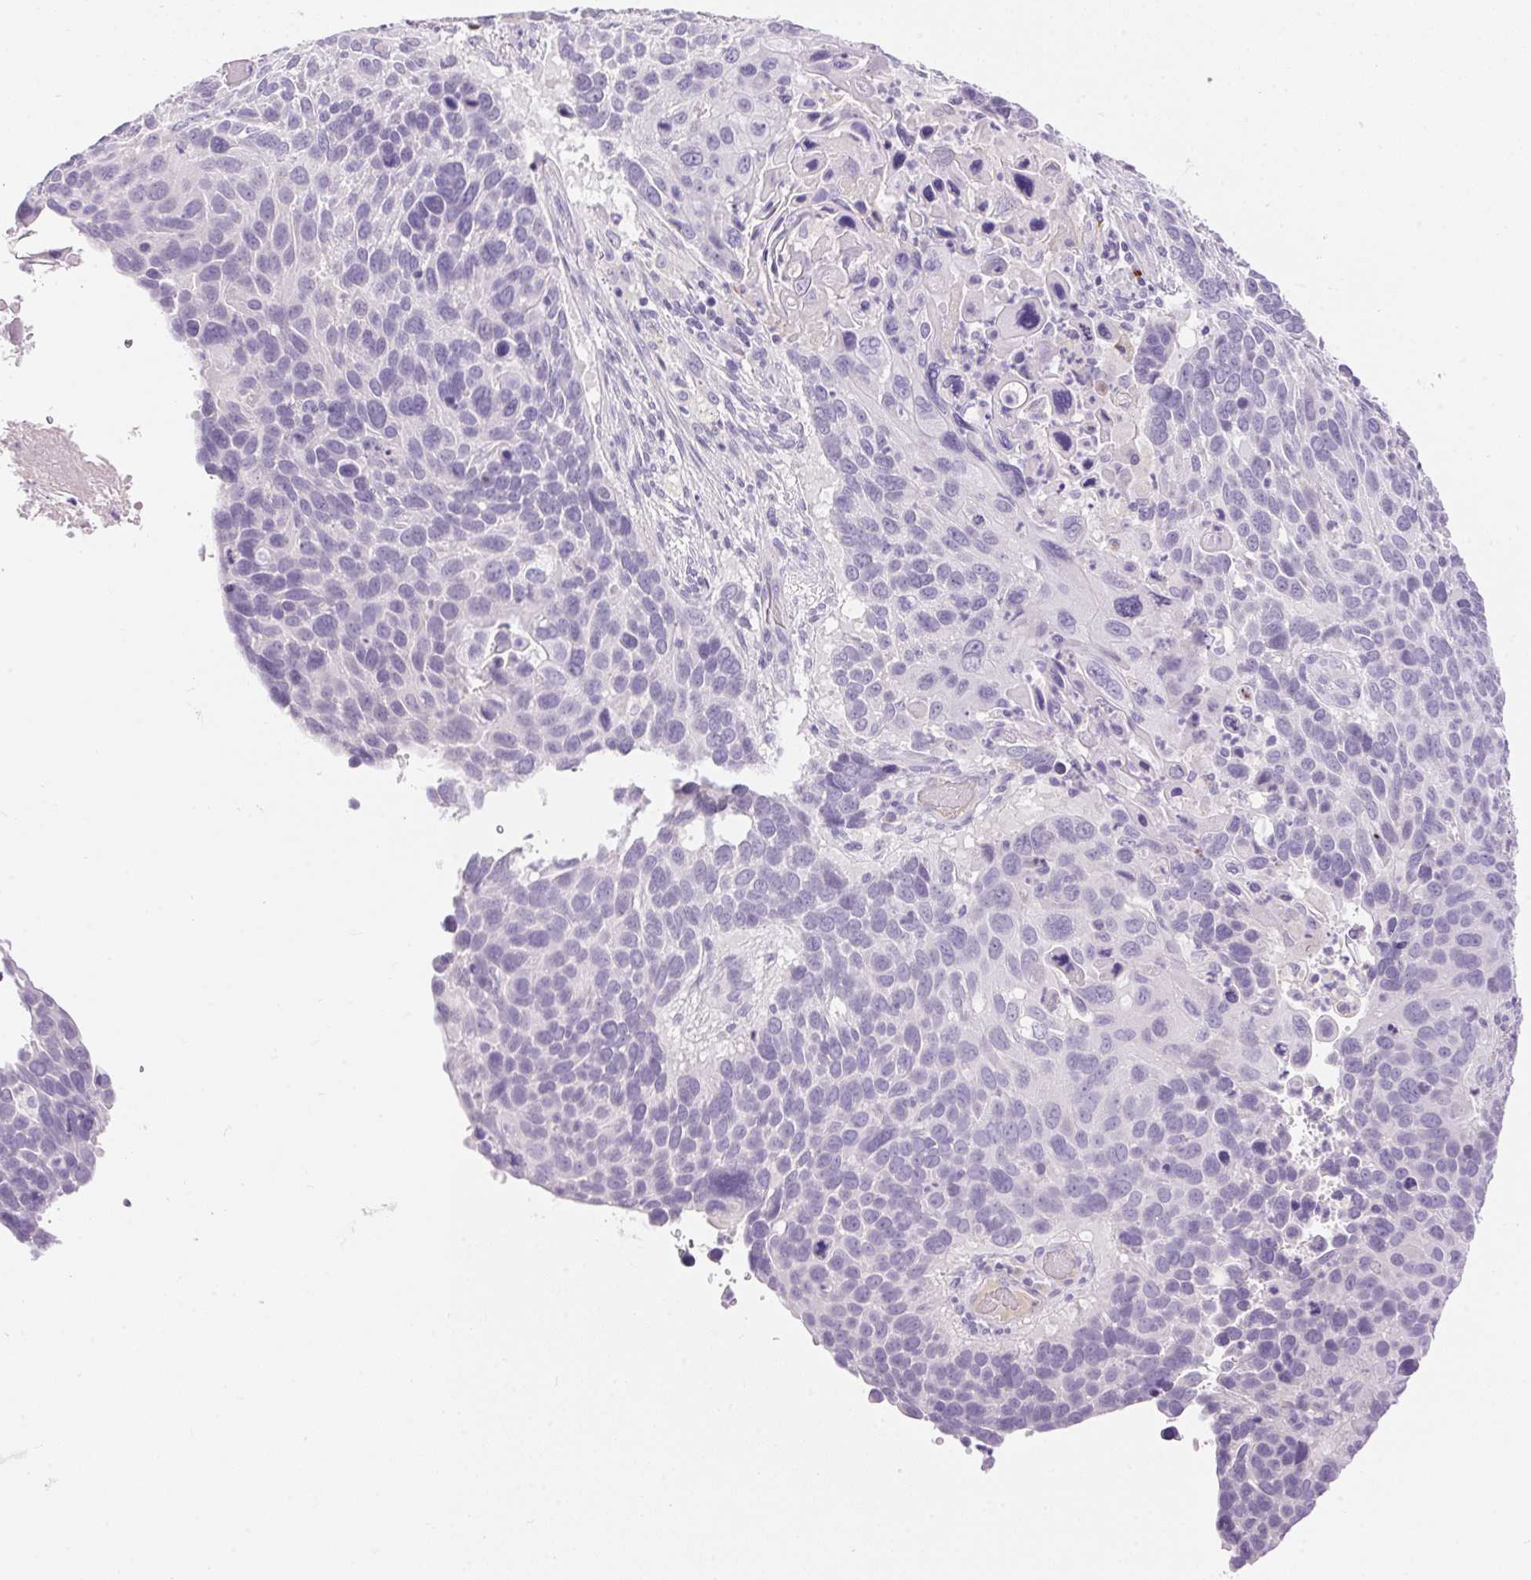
{"staining": {"intensity": "negative", "quantity": "none", "location": "none"}, "tissue": "lung cancer", "cell_type": "Tumor cells", "image_type": "cancer", "snomed": [{"axis": "morphology", "description": "Squamous cell carcinoma, NOS"}, {"axis": "topography", "description": "Lung"}], "caption": "This is an IHC micrograph of human lung squamous cell carcinoma. There is no positivity in tumor cells.", "gene": "PNLIPRP3", "patient": {"sex": "male", "age": 68}}